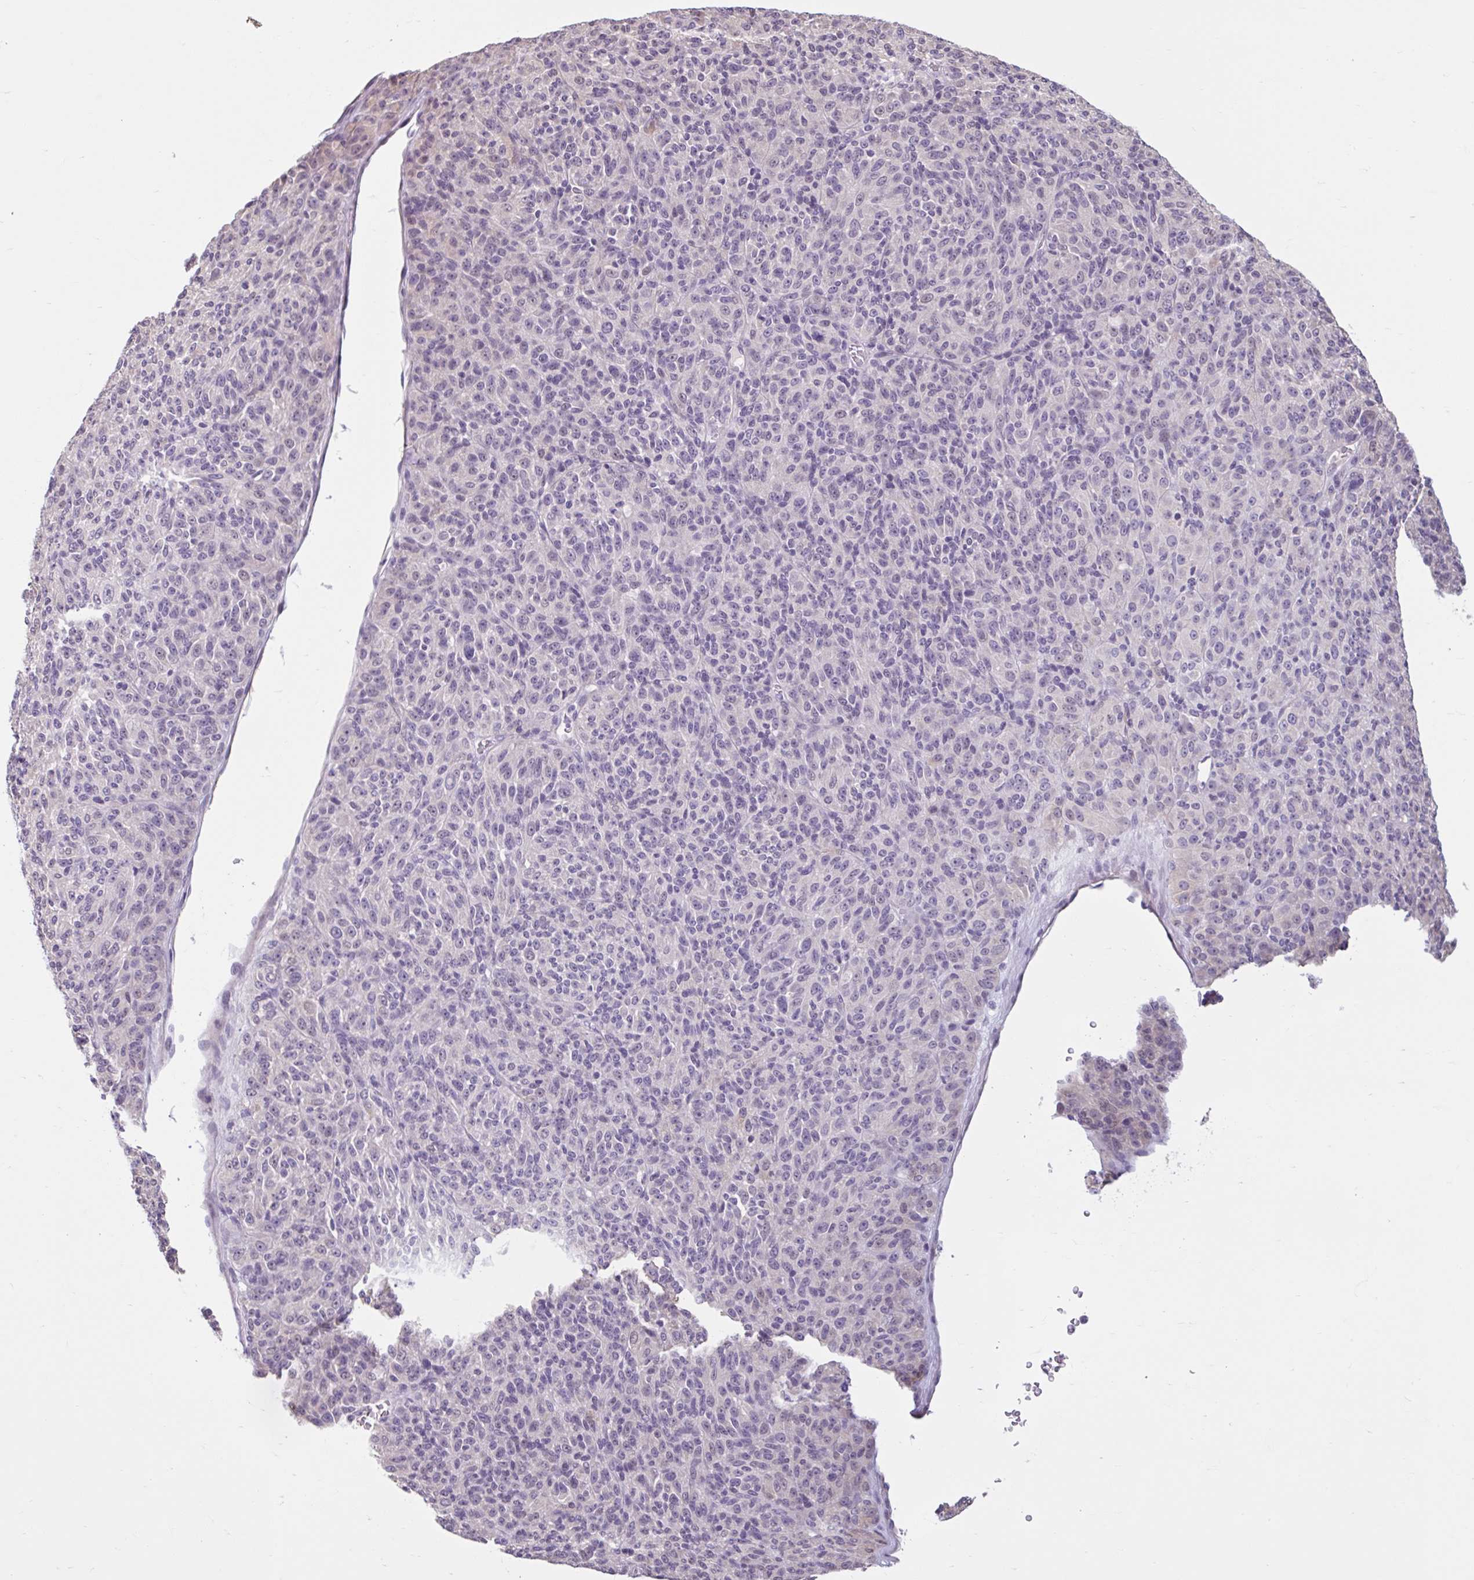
{"staining": {"intensity": "negative", "quantity": "none", "location": "none"}, "tissue": "melanoma", "cell_type": "Tumor cells", "image_type": "cancer", "snomed": [{"axis": "morphology", "description": "Malignant melanoma, Metastatic site"}, {"axis": "topography", "description": "Brain"}], "caption": "Immunohistochemical staining of human malignant melanoma (metastatic site) shows no significant positivity in tumor cells.", "gene": "CDH19", "patient": {"sex": "female", "age": 56}}